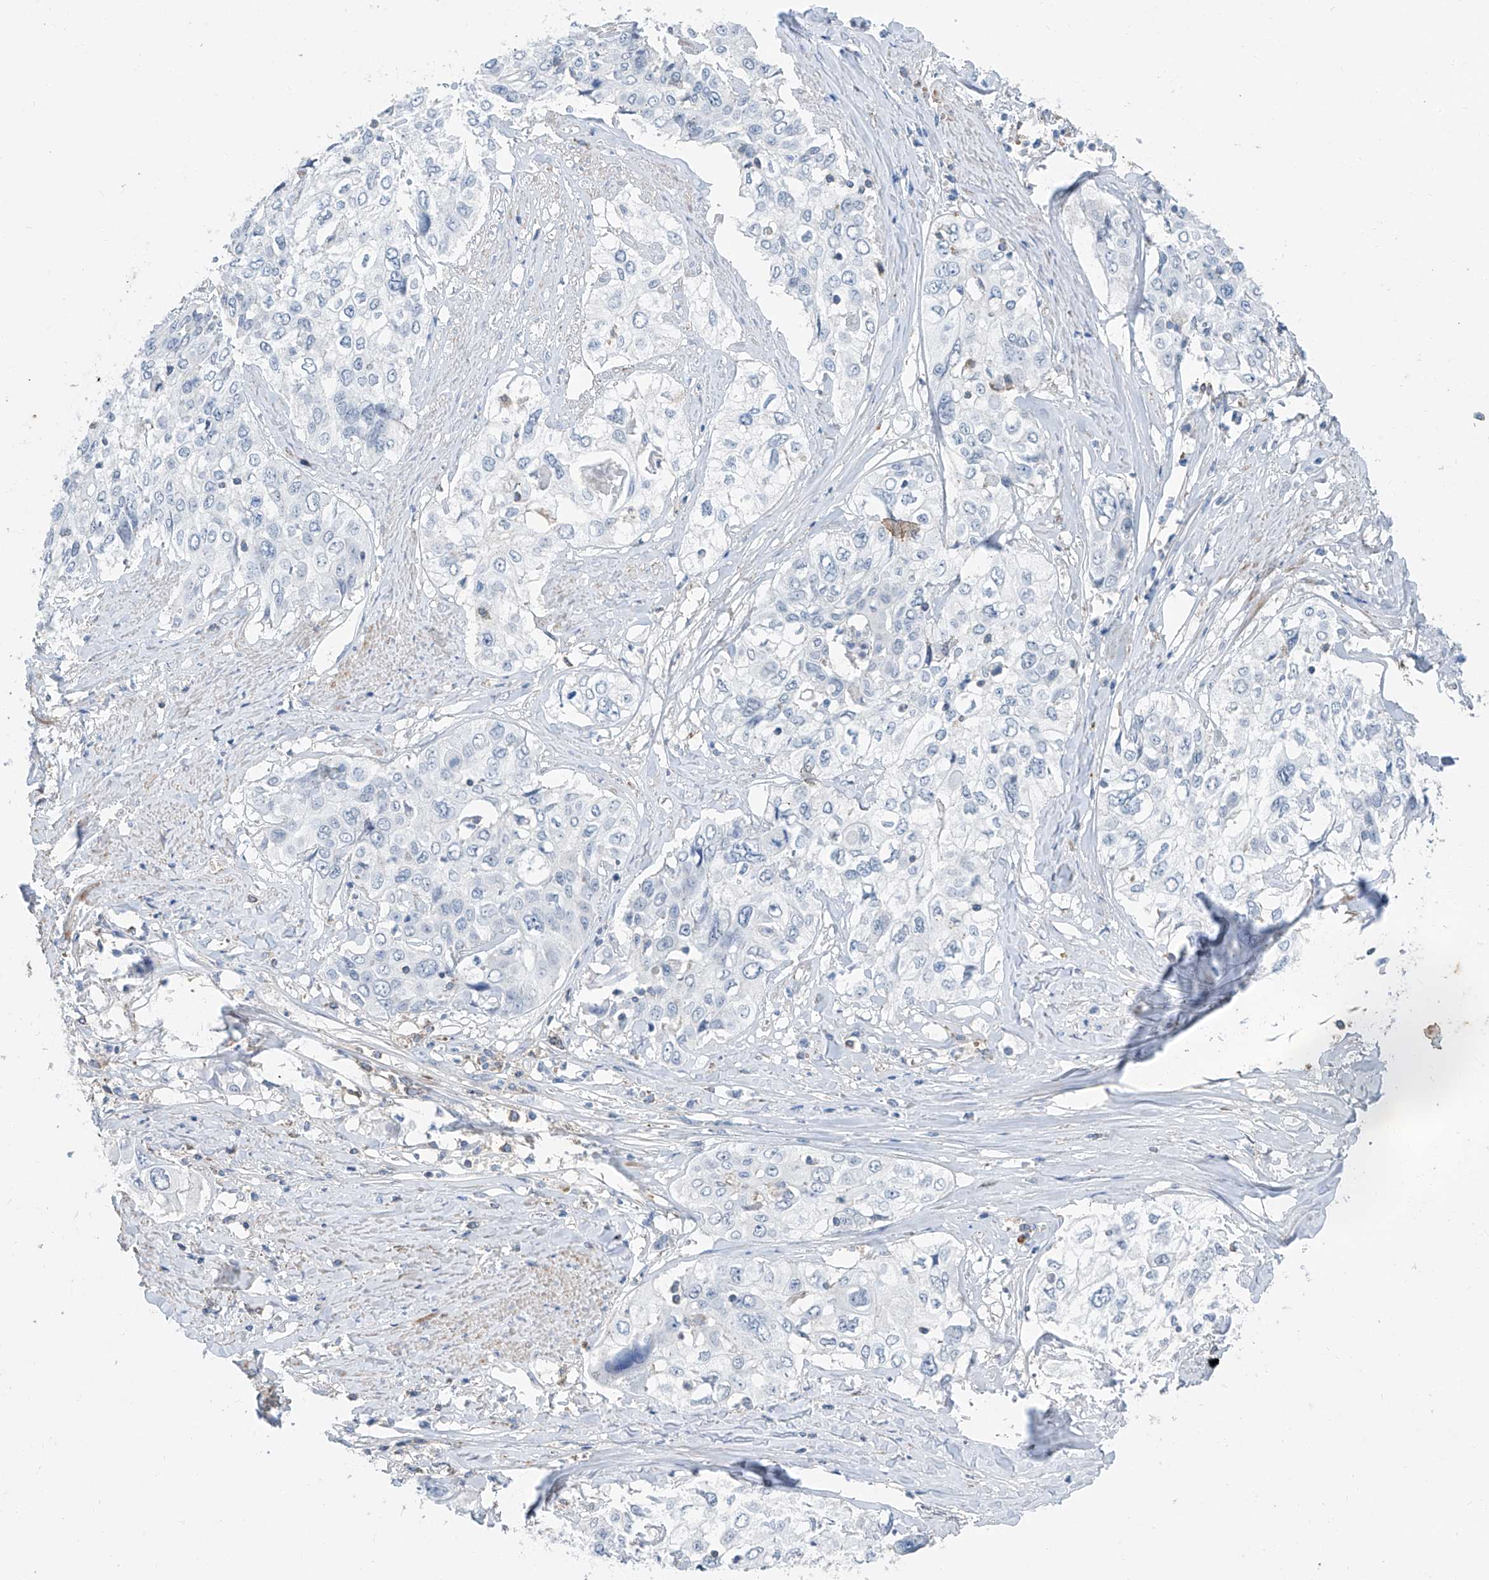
{"staining": {"intensity": "negative", "quantity": "none", "location": "none"}, "tissue": "cervical cancer", "cell_type": "Tumor cells", "image_type": "cancer", "snomed": [{"axis": "morphology", "description": "Squamous cell carcinoma, NOS"}, {"axis": "topography", "description": "Cervix"}], "caption": "Micrograph shows no protein positivity in tumor cells of cervical squamous cell carcinoma tissue.", "gene": "ANKRD34A", "patient": {"sex": "female", "age": 31}}